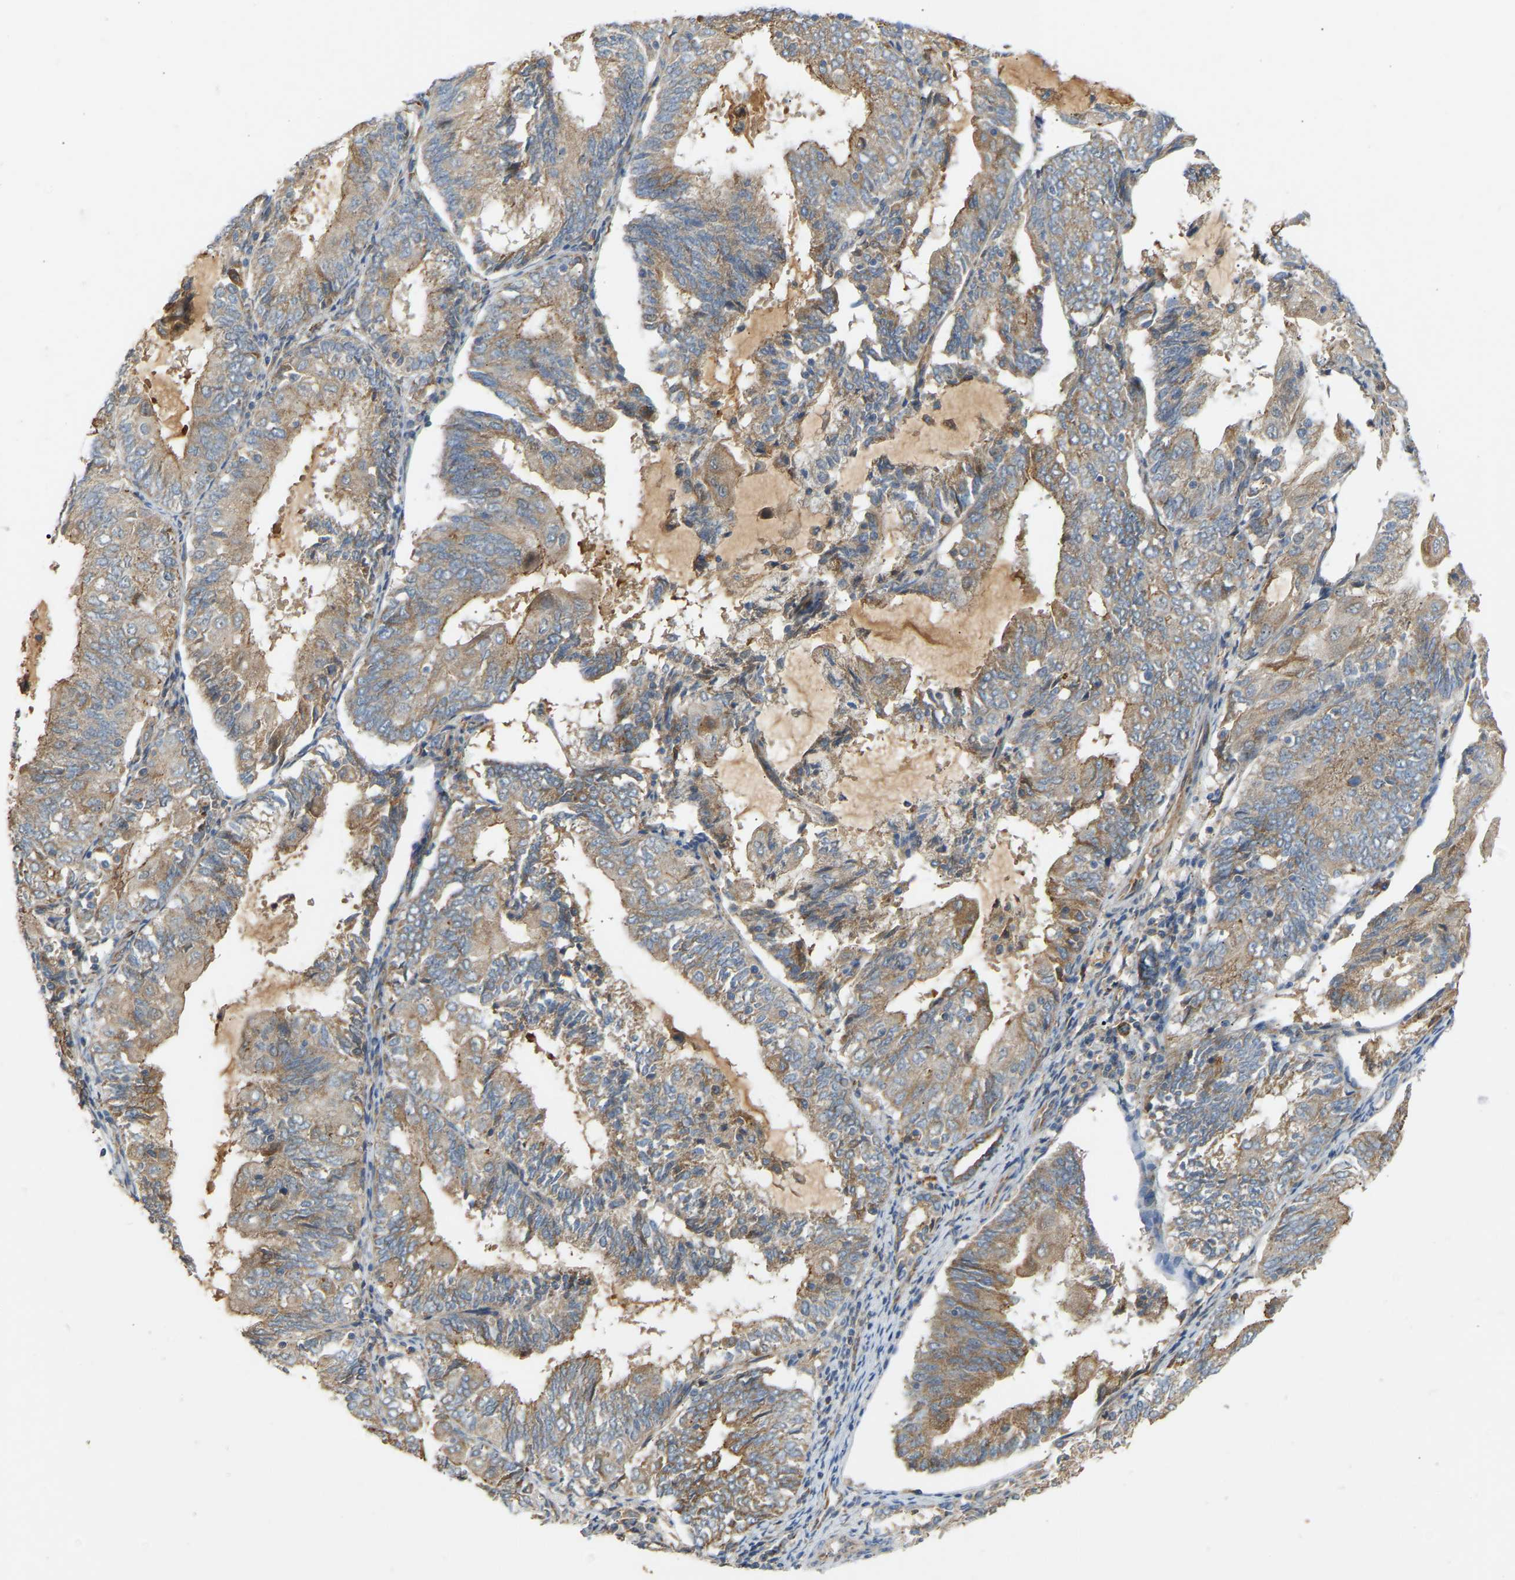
{"staining": {"intensity": "weak", "quantity": "25%-75%", "location": "cytoplasmic/membranous"}, "tissue": "endometrial cancer", "cell_type": "Tumor cells", "image_type": "cancer", "snomed": [{"axis": "morphology", "description": "Adenocarcinoma, NOS"}, {"axis": "topography", "description": "Endometrium"}], "caption": "Endometrial adenocarcinoma was stained to show a protein in brown. There is low levels of weak cytoplasmic/membranous positivity in about 25%-75% of tumor cells.", "gene": "PTCD1", "patient": {"sex": "female", "age": 81}}